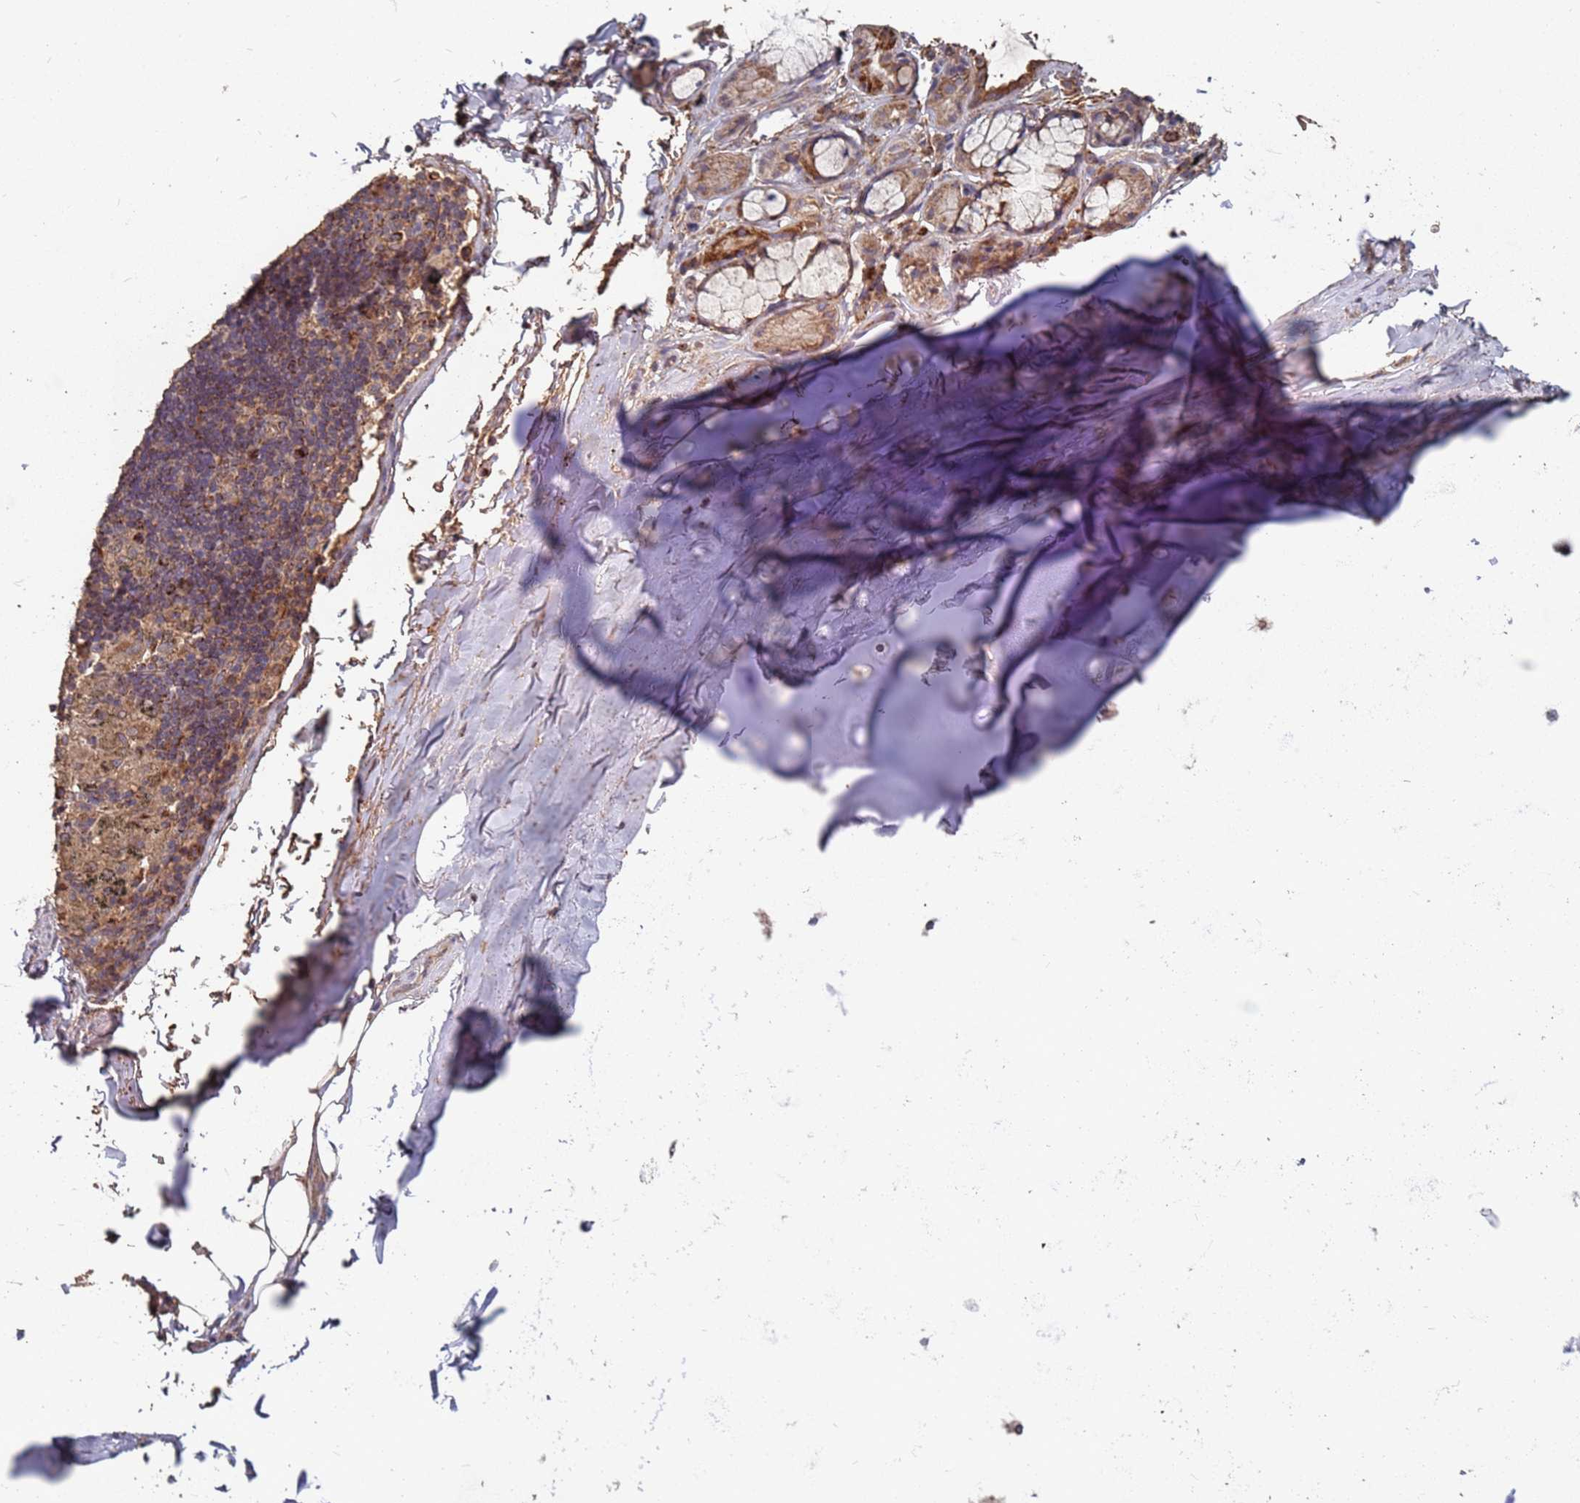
{"staining": {"intensity": "weak", "quantity": "25%-75%", "location": "cytoplasmic/membranous"}, "tissue": "adipose tissue", "cell_type": "Adipocytes", "image_type": "normal", "snomed": [{"axis": "morphology", "description": "Normal tissue, NOS"}, {"axis": "topography", "description": "Lymph node"}, {"axis": "topography", "description": "Bronchus"}], "caption": "Protein staining reveals weak cytoplasmic/membranous staining in approximately 25%-75% of adipocytes in benign adipose tissue.", "gene": "PRORP", "patient": {"sex": "male", "age": 63}}